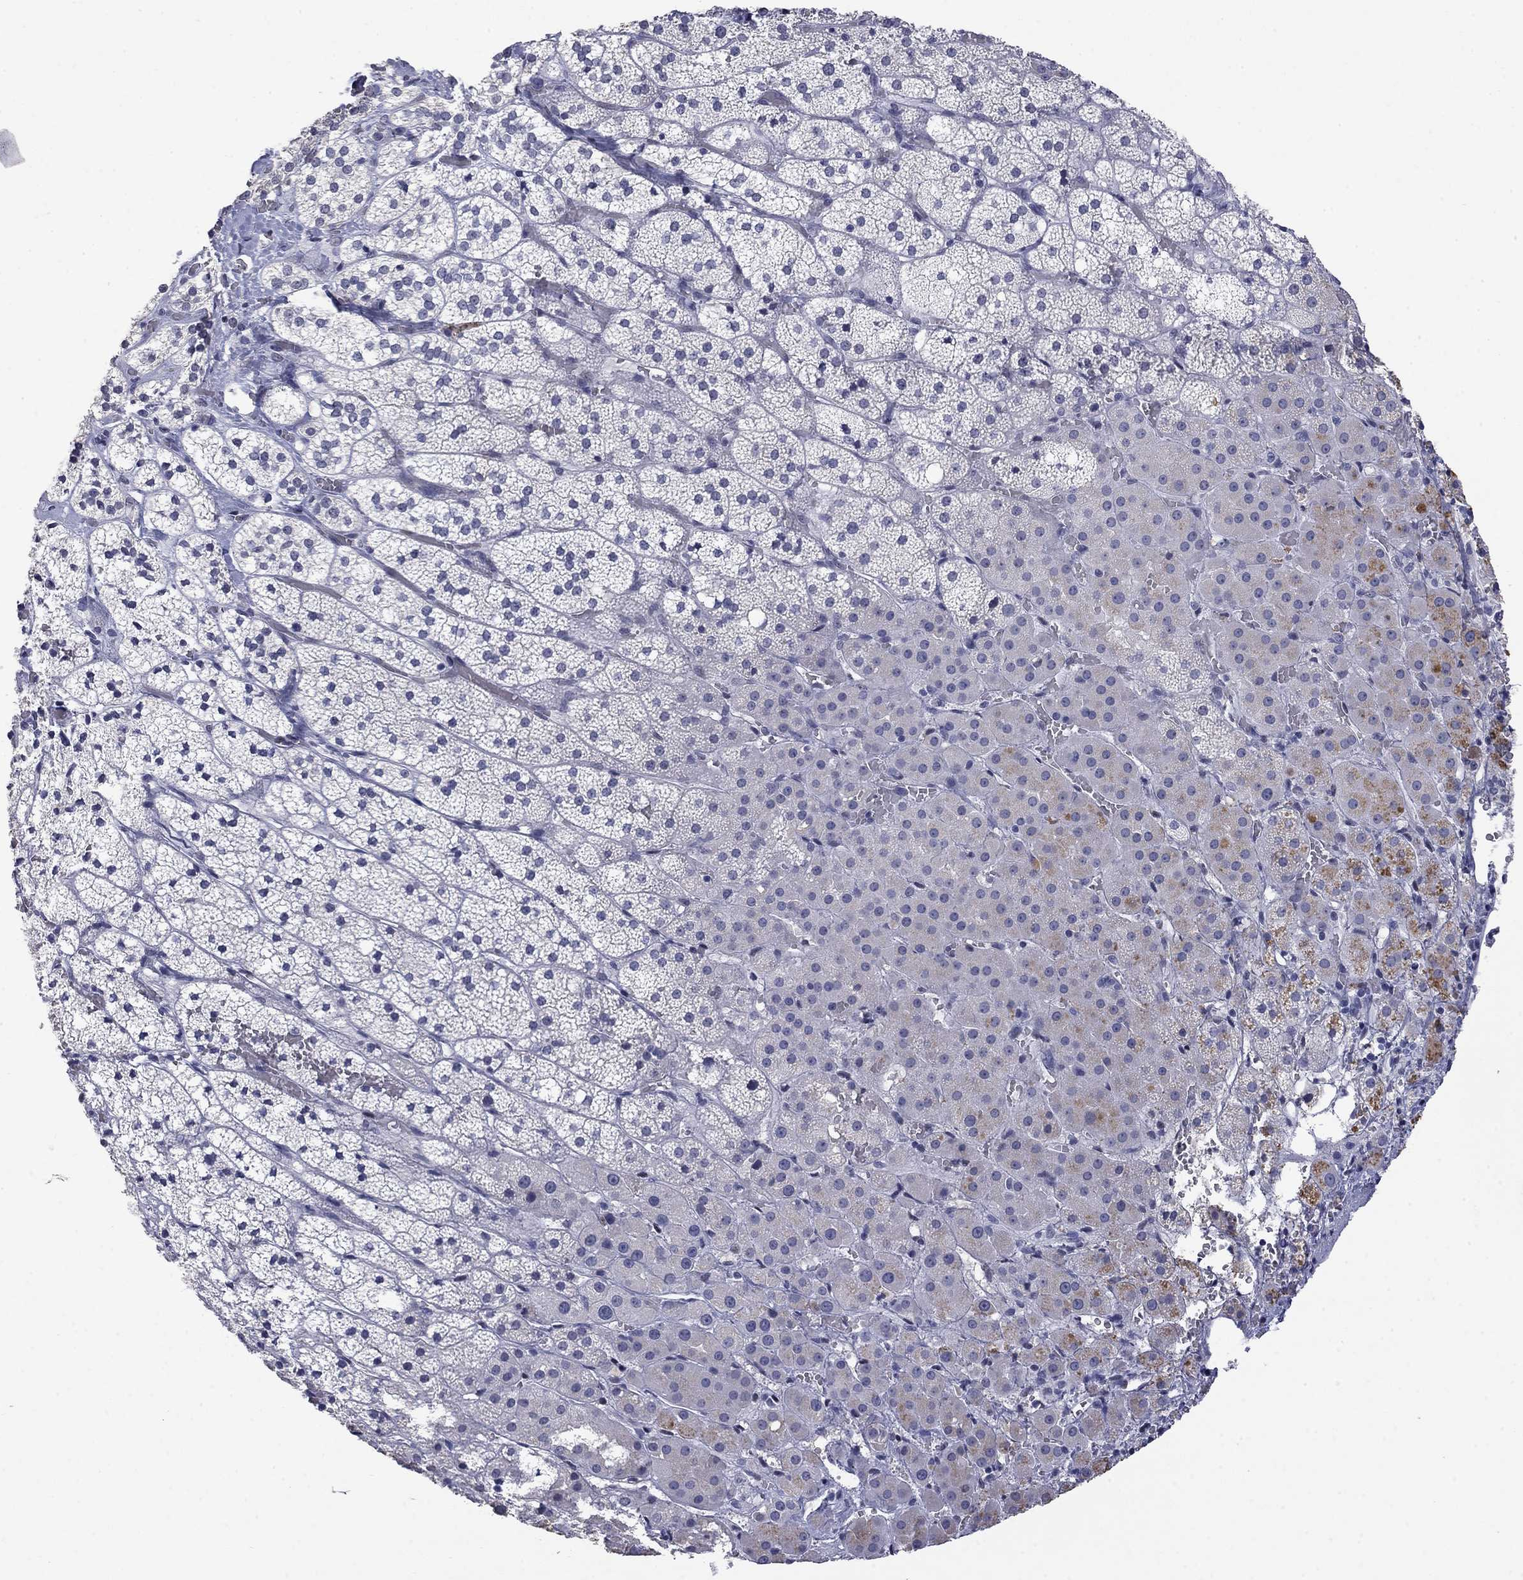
{"staining": {"intensity": "moderate", "quantity": "<25%", "location": "cytoplasmic/membranous"}, "tissue": "adrenal gland", "cell_type": "Glandular cells", "image_type": "normal", "snomed": [{"axis": "morphology", "description": "Normal tissue, NOS"}, {"axis": "topography", "description": "Adrenal gland"}], "caption": "Immunohistochemistry staining of benign adrenal gland, which displays low levels of moderate cytoplasmic/membranous expression in approximately <25% of glandular cells indicating moderate cytoplasmic/membranous protein staining. The staining was performed using DAB (3,3'-diaminobenzidine) (brown) for protein detection and nuclei were counterstained in hematoxylin (blue).", "gene": "SLC51A", "patient": {"sex": "male", "age": 53}}